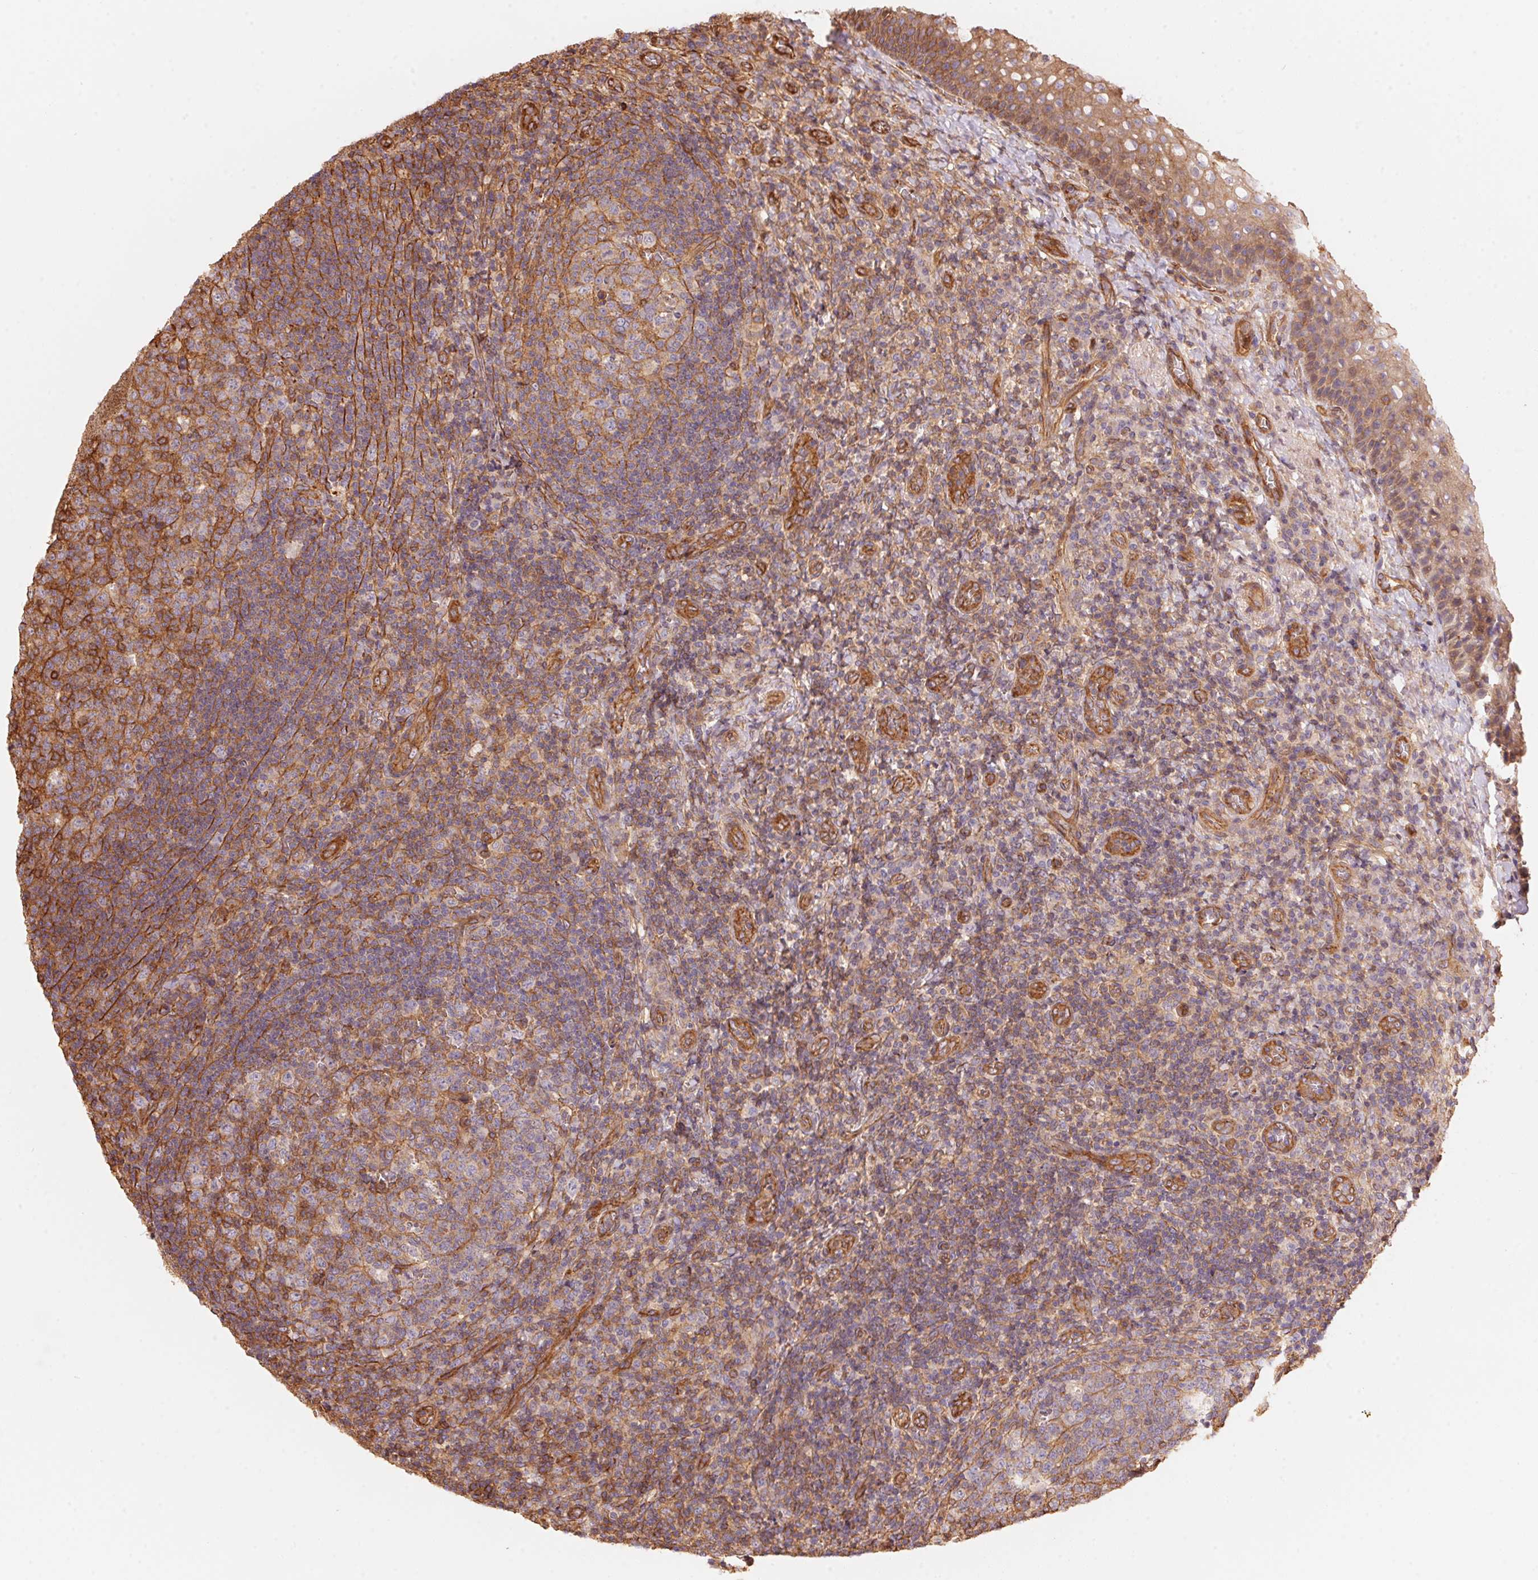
{"staining": {"intensity": "moderate", "quantity": "25%-75%", "location": "cytoplasmic/membranous"}, "tissue": "tonsil", "cell_type": "Germinal center cells", "image_type": "normal", "snomed": [{"axis": "morphology", "description": "Normal tissue, NOS"}, {"axis": "topography", "description": "Tonsil"}], "caption": "About 25%-75% of germinal center cells in benign human tonsil show moderate cytoplasmic/membranous protein positivity as visualized by brown immunohistochemical staining.", "gene": "FRAS1", "patient": {"sex": "male", "age": 17}}